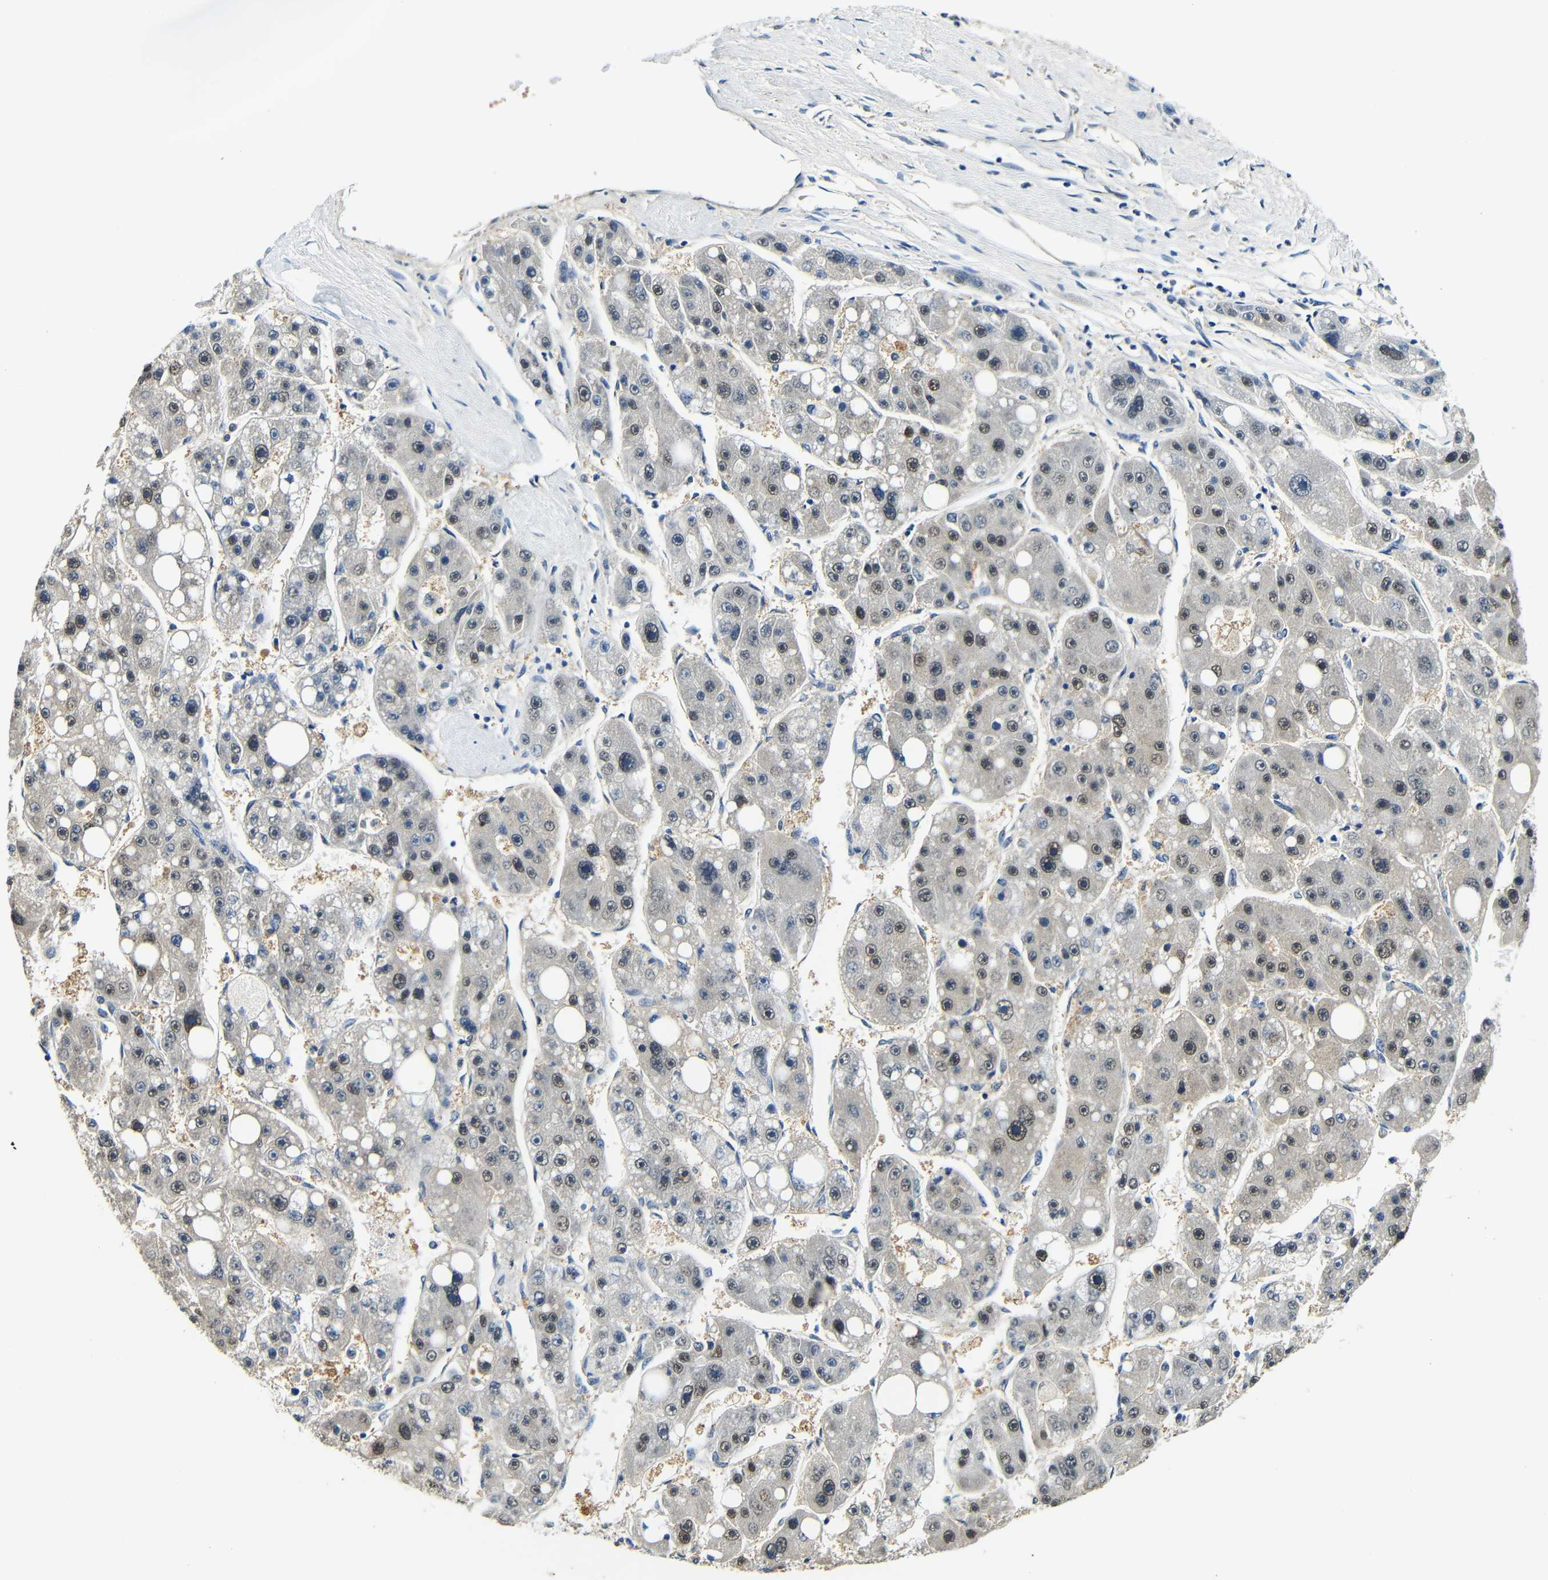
{"staining": {"intensity": "weak", "quantity": "<25%", "location": "nuclear"}, "tissue": "liver cancer", "cell_type": "Tumor cells", "image_type": "cancer", "snomed": [{"axis": "morphology", "description": "Carcinoma, Hepatocellular, NOS"}, {"axis": "topography", "description": "Liver"}], "caption": "An image of human liver cancer (hepatocellular carcinoma) is negative for staining in tumor cells.", "gene": "ADAP1", "patient": {"sex": "female", "age": 61}}